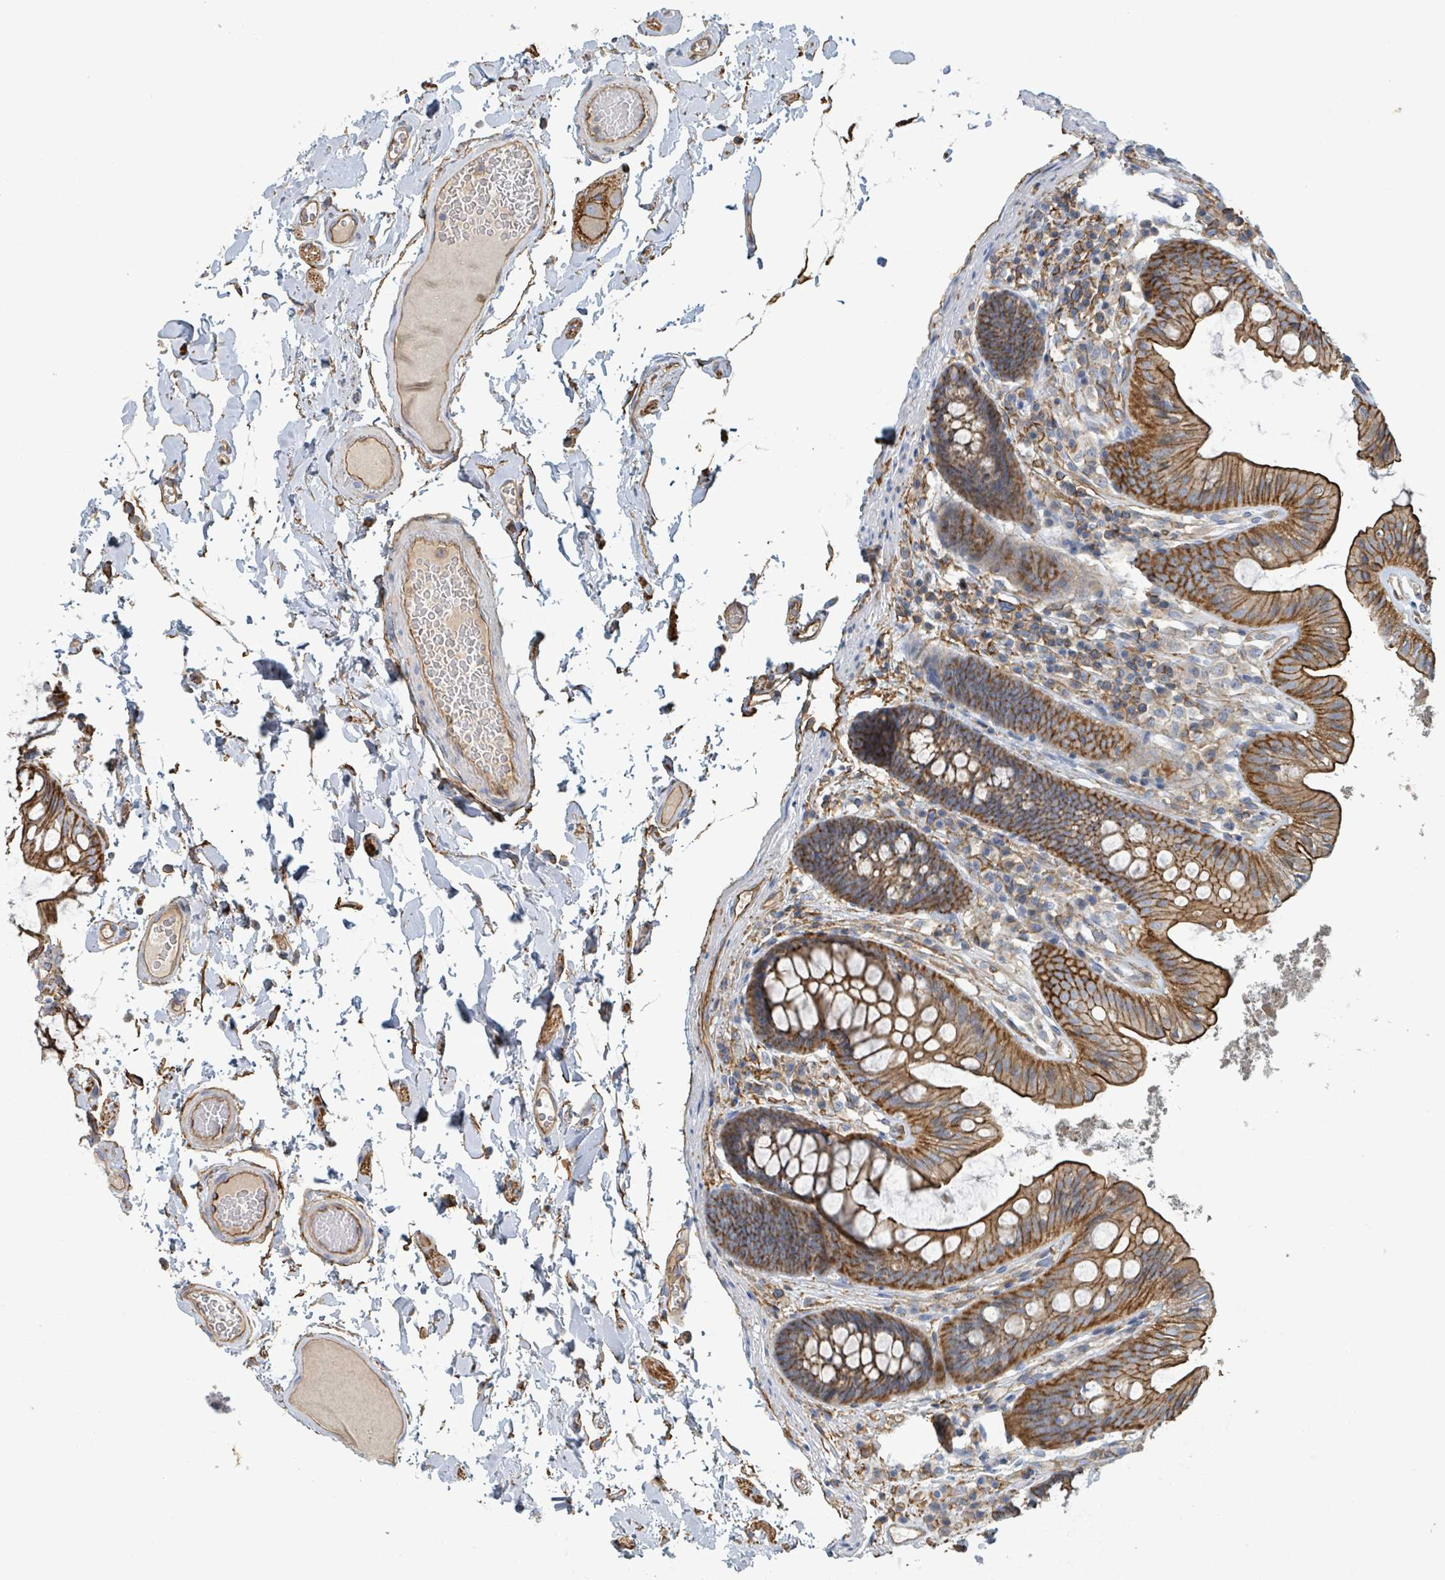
{"staining": {"intensity": "moderate", "quantity": ">75%", "location": "cytoplasmic/membranous"}, "tissue": "colon", "cell_type": "Endothelial cells", "image_type": "normal", "snomed": [{"axis": "morphology", "description": "Normal tissue, NOS"}, {"axis": "topography", "description": "Colon"}], "caption": "IHC histopathology image of normal colon: human colon stained using immunohistochemistry shows medium levels of moderate protein expression localized specifically in the cytoplasmic/membranous of endothelial cells, appearing as a cytoplasmic/membranous brown color.", "gene": "LDOC1", "patient": {"sex": "male", "age": 84}}